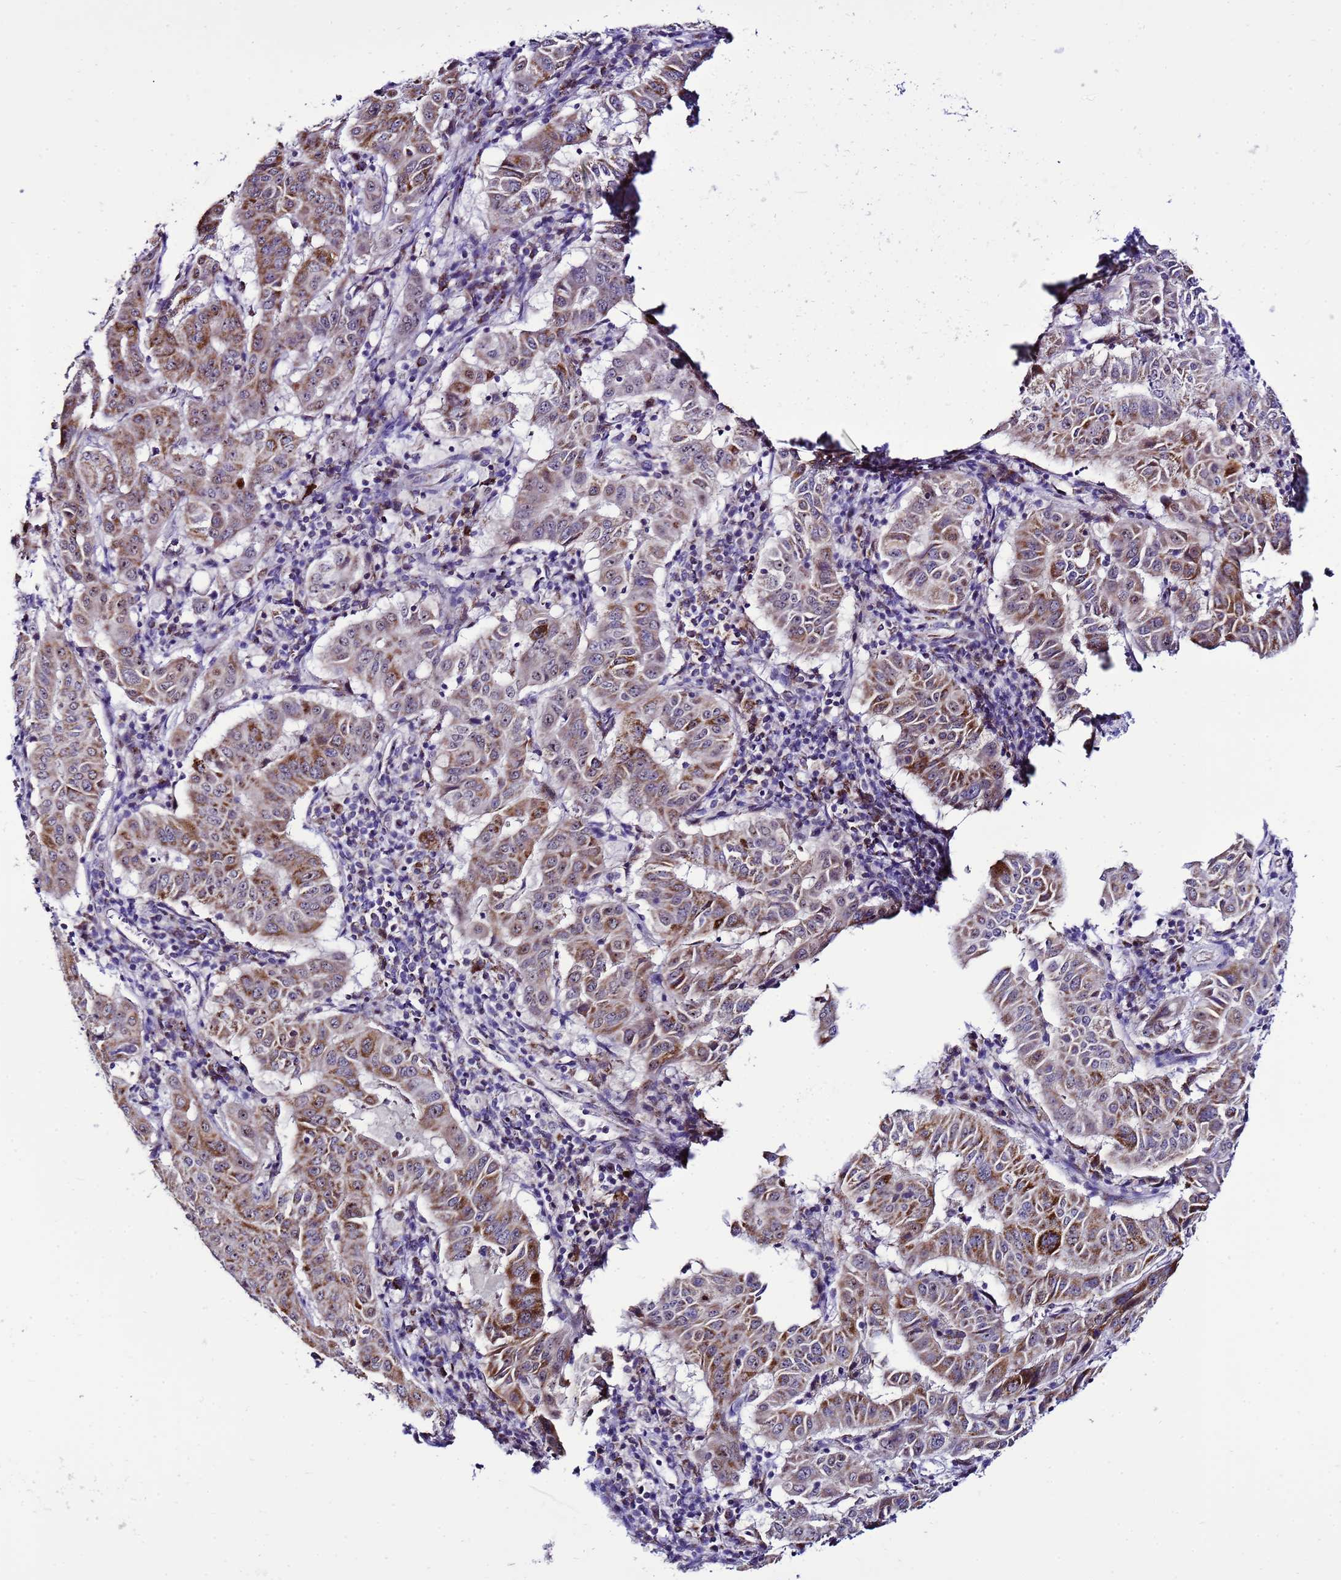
{"staining": {"intensity": "strong", "quantity": ">75%", "location": "cytoplasmic/membranous,nuclear"}, "tissue": "pancreatic cancer", "cell_type": "Tumor cells", "image_type": "cancer", "snomed": [{"axis": "morphology", "description": "Adenocarcinoma, NOS"}, {"axis": "topography", "description": "Pancreas"}], "caption": "This image reveals immunohistochemistry staining of pancreatic cancer (adenocarcinoma), with high strong cytoplasmic/membranous and nuclear expression in about >75% of tumor cells.", "gene": "DPH6", "patient": {"sex": "male", "age": 63}}